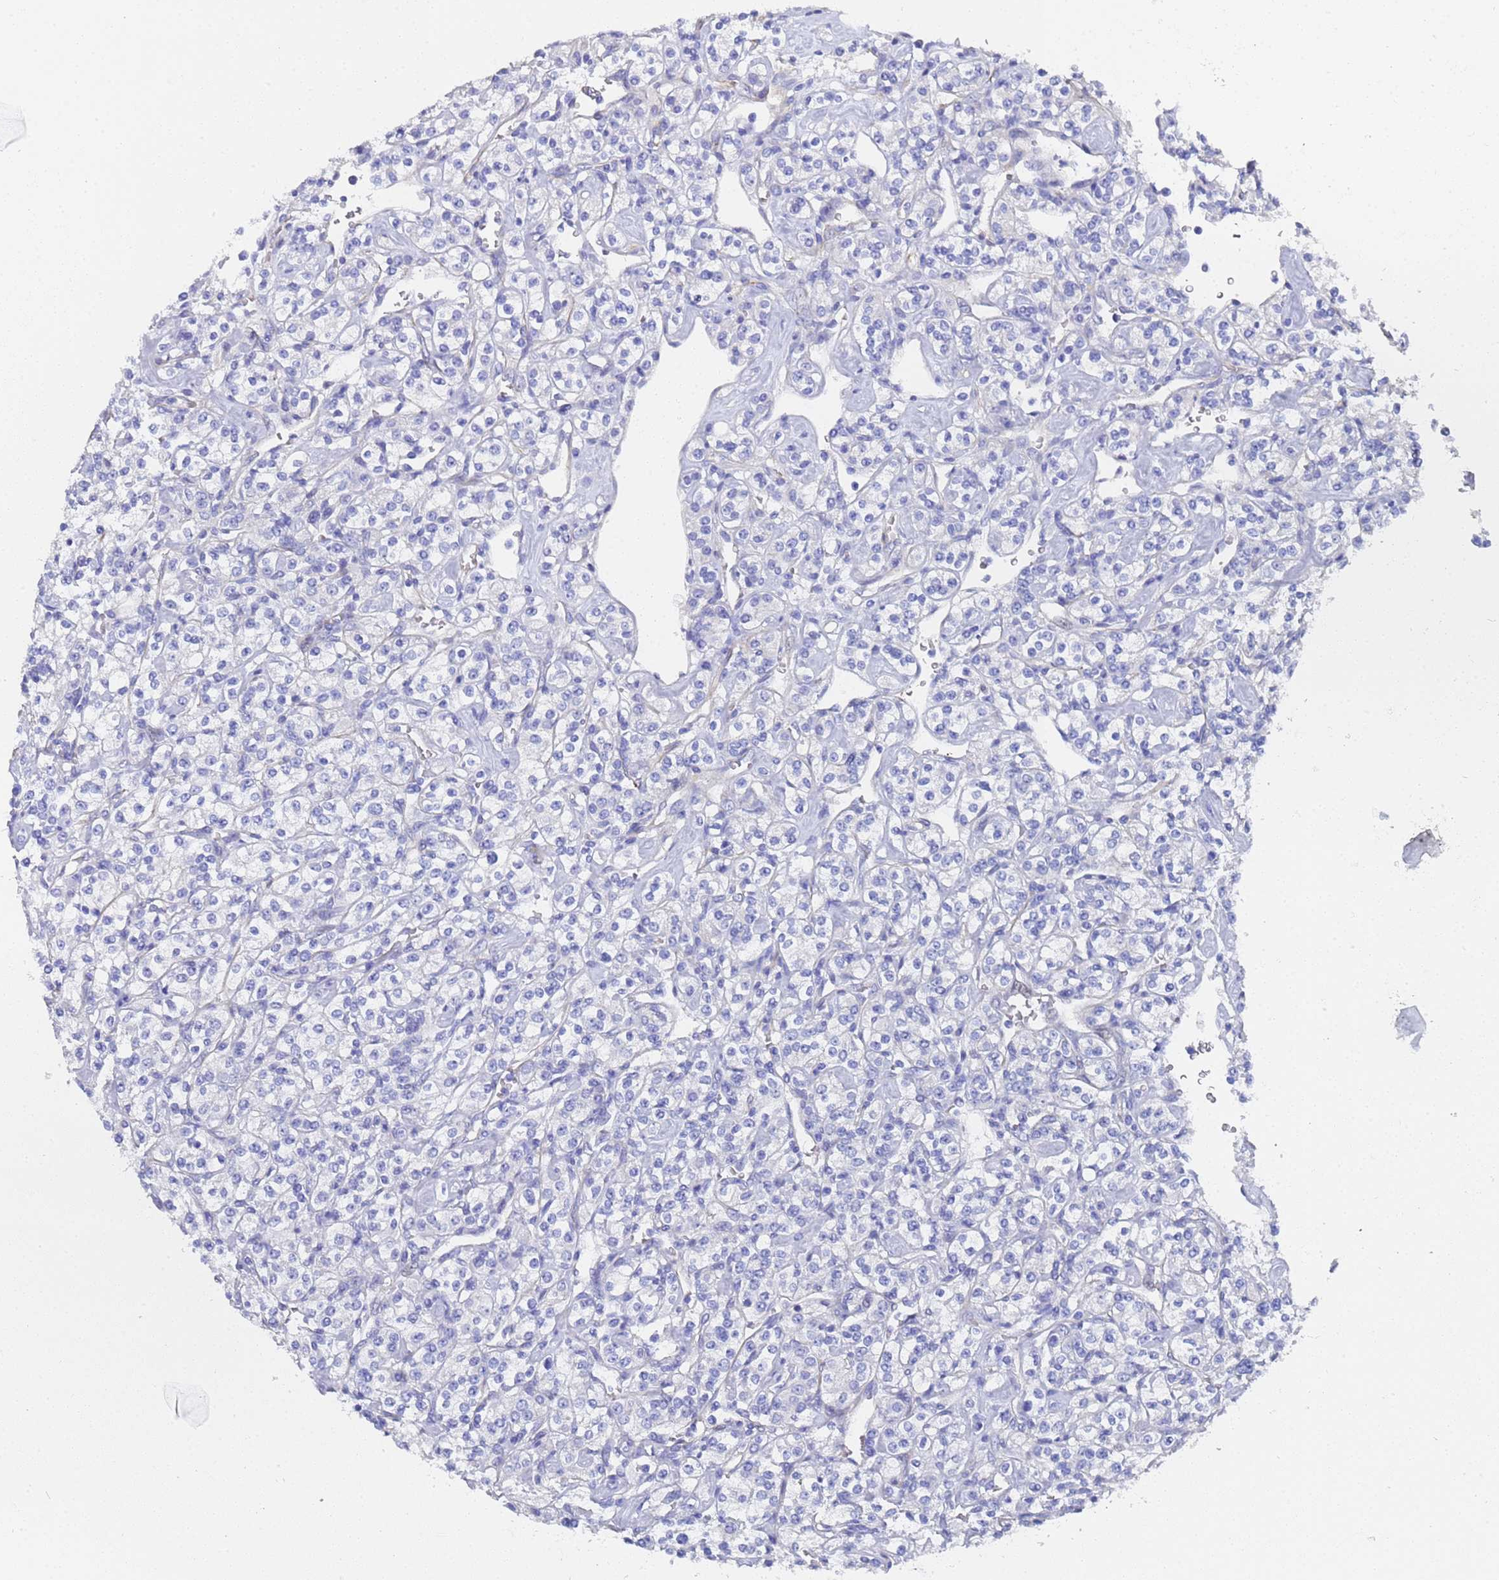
{"staining": {"intensity": "negative", "quantity": "none", "location": "none"}, "tissue": "renal cancer", "cell_type": "Tumor cells", "image_type": "cancer", "snomed": [{"axis": "morphology", "description": "Adenocarcinoma, NOS"}, {"axis": "topography", "description": "Kidney"}], "caption": "The immunohistochemistry (IHC) image has no significant staining in tumor cells of renal adenocarcinoma tissue. Brightfield microscopy of IHC stained with DAB (brown) and hematoxylin (blue), captured at high magnification.", "gene": "TUBB1", "patient": {"sex": "male", "age": 77}}